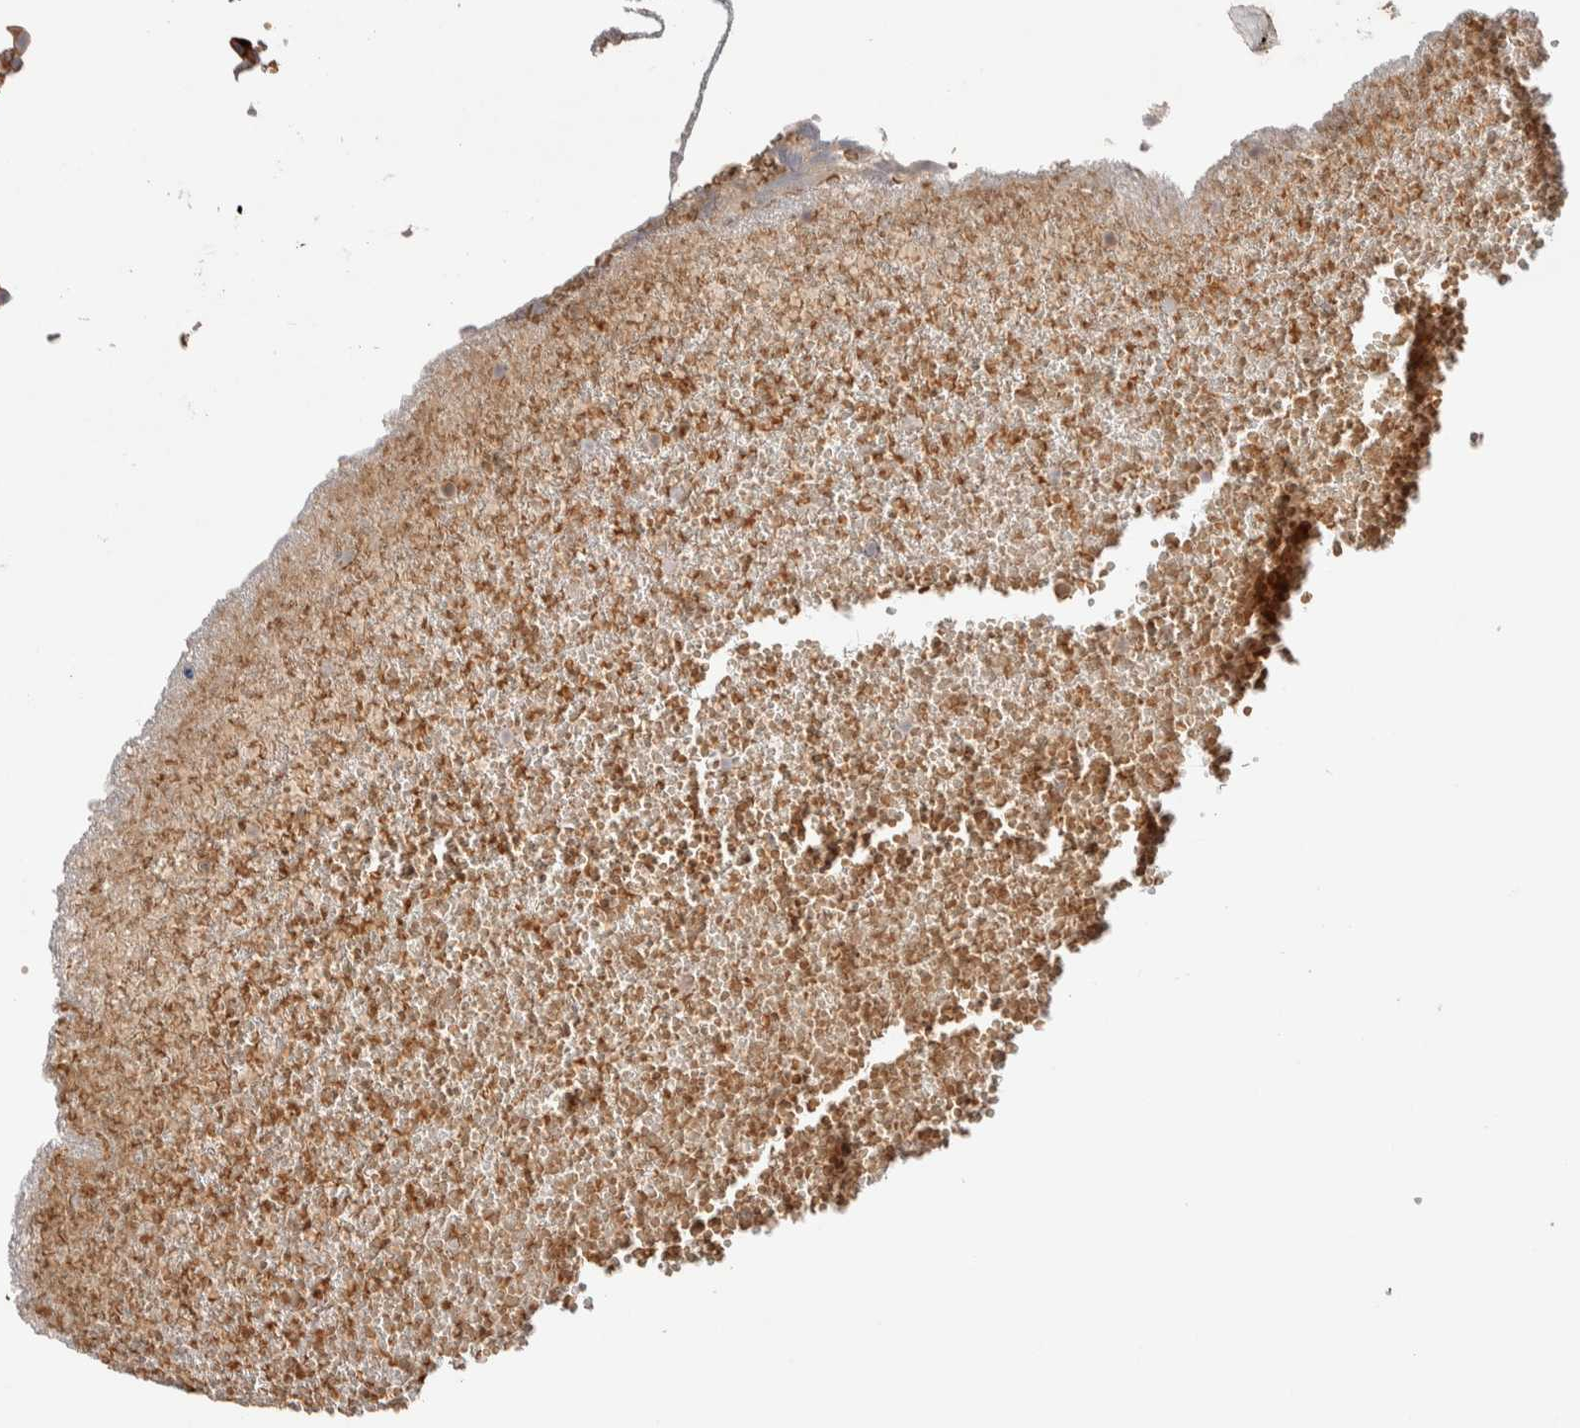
{"staining": {"intensity": "strong", "quantity": ">75%", "location": "cytoplasmic/membranous"}, "tissue": "urothelial cancer", "cell_type": "Tumor cells", "image_type": "cancer", "snomed": [{"axis": "morphology", "description": "Urothelial carcinoma, Low grade"}, {"axis": "topography", "description": "Urinary bladder"}], "caption": "Immunohistochemical staining of human low-grade urothelial carcinoma shows strong cytoplasmic/membranous protein expression in approximately >75% of tumor cells.", "gene": "CASK", "patient": {"sex": "male", "age": 78}}